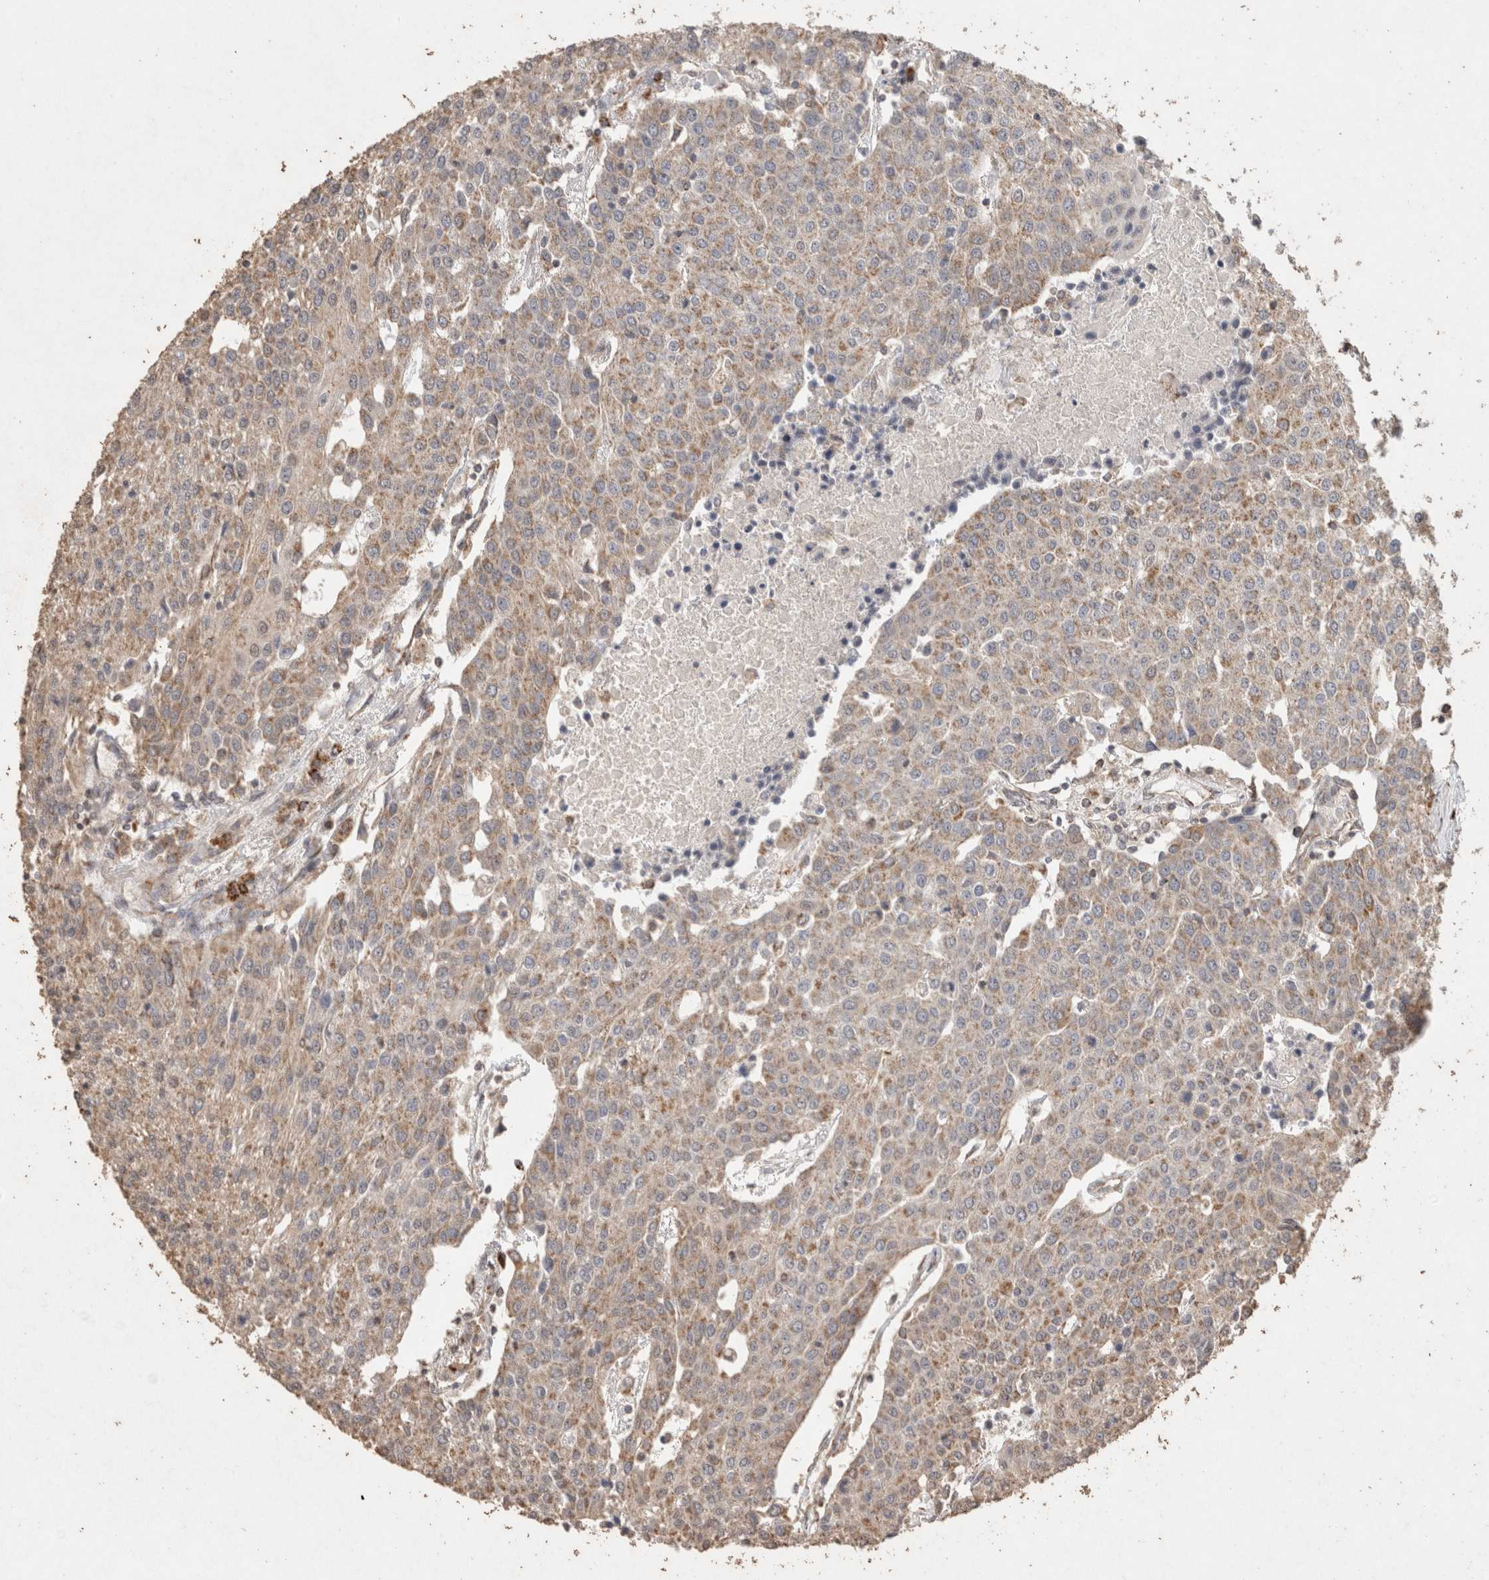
{"staining": {"intensity": "weak", "quantity": ">75%", "location": "cytoplasmic/membranous"}, "tissue": "urothelial cancer", "cell_type": "Tumor cells", "image_type": "cancer", "snomed": [{"axis": "morphology", "description": "Urothelial carcinoma, High grade"}, {"axis": "topography", "description": "Urinary bladder"}], "caption": "Protein expression analysis of human high-grade urothelial carcinoma reveals weak cytoplasmic/membranous staining in about >75% of tumor cells.", "gene": "ACADM", "patient": {"sex": "female", "age": 85}}